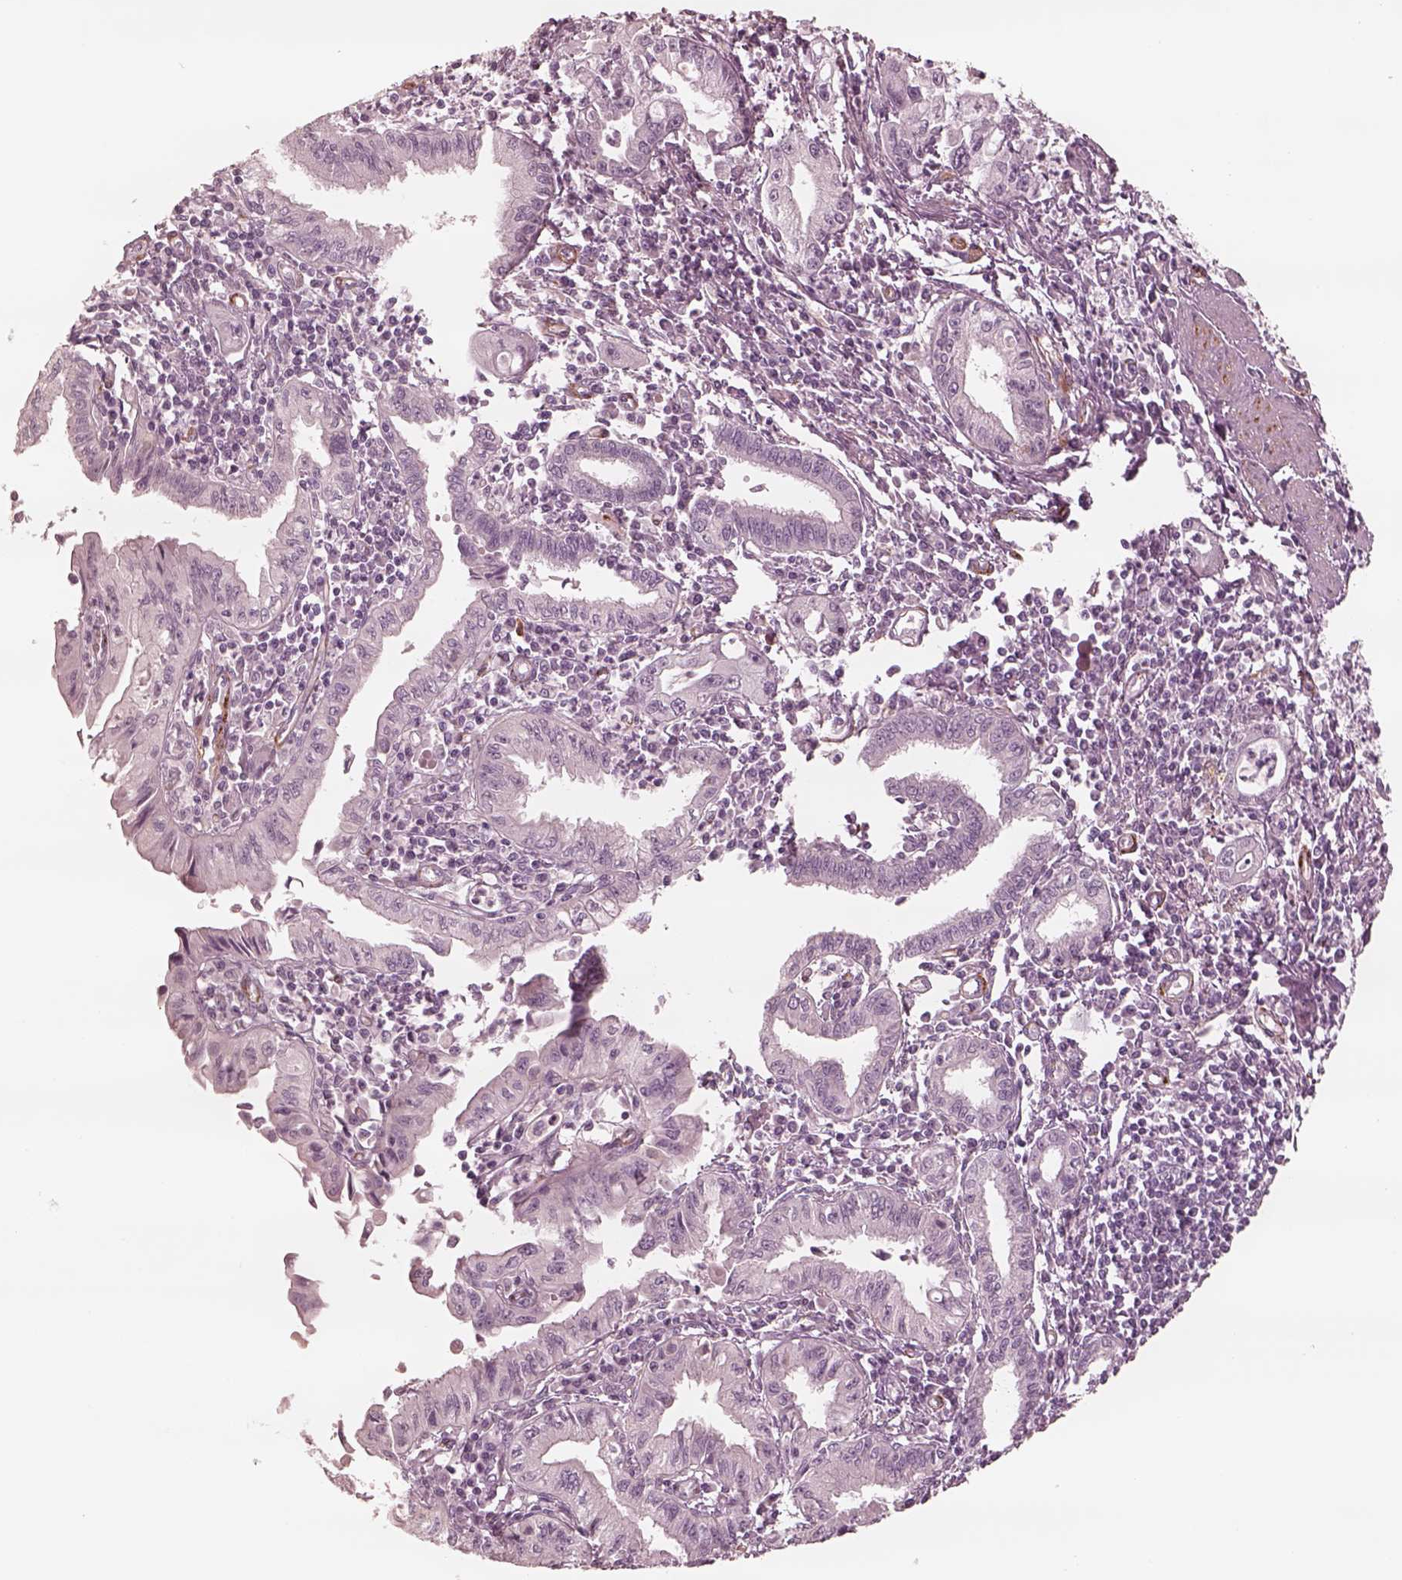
{"staining": {"intensity": "negative", "quantity": "none", "location": "none"}, "tissue": "pancreatic cancer", "cell_type": "Tumor cells", "image_type": "cancer", "snomed": [{"axis": "morphology", "description": "Adenocarcinoma, NOS"}, {"axis": "topography", "description": "Pancreas"}], "caption": "Immunohistochemistry photomicrograph of neoplastic tissue: pancreatic cancer (adenocarcinoma) stained with DAB demonstrates no significant protein staining in tumor cells.", "gene": "DNAAF9", "patient": {"sex": "male", "age": 72}}